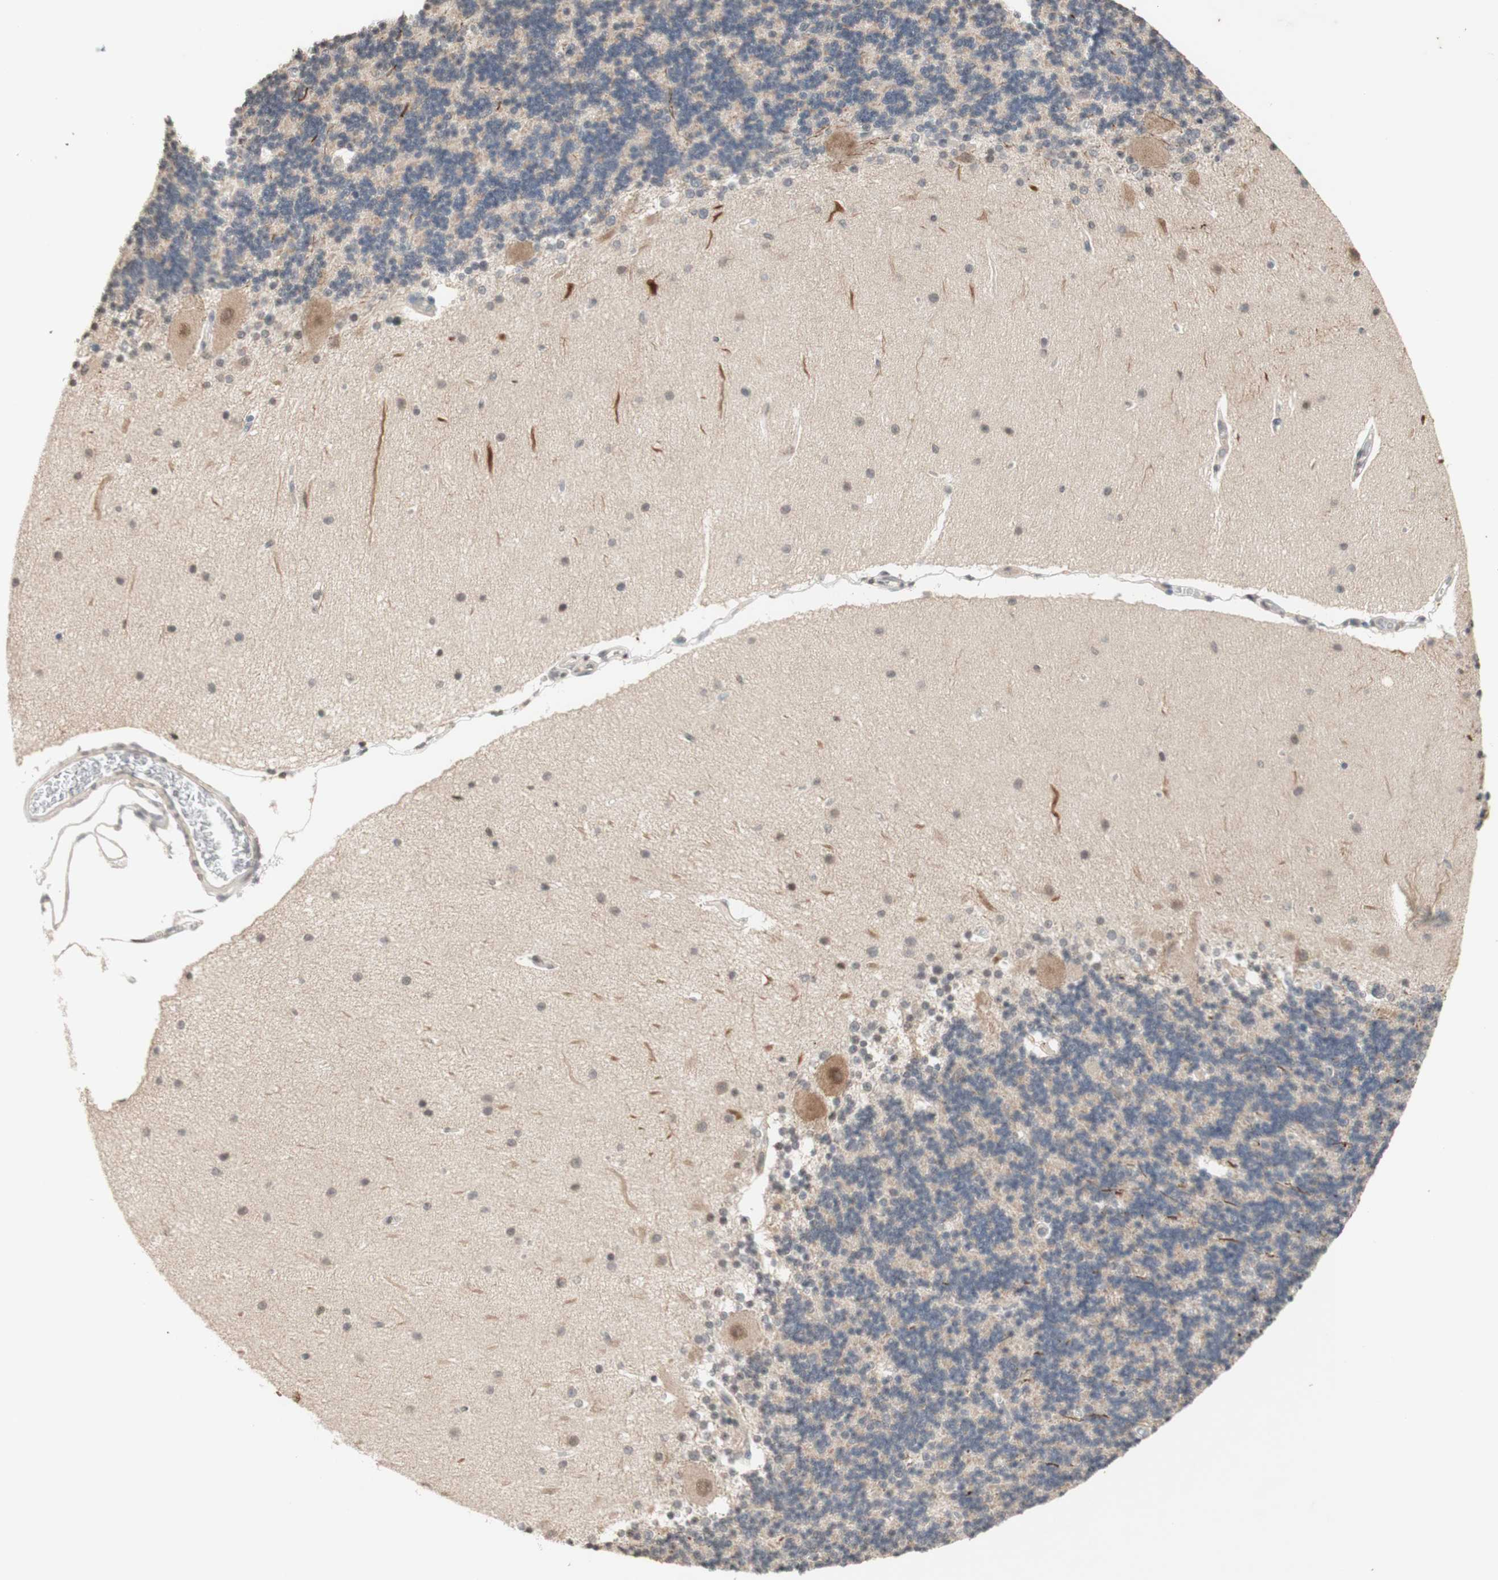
{"staining": {"intensity": "negative", "quantity": "none", "location": "none"}, "tissue": "cerebellum", "cell_type": "Cells in granular layer", "image_type": "normal", "snomed": [{"axis": "morphology", "description": "Normal tissue, NOS"}, {"axis": "topography", "description": "Cerebellum"}], "caption": "High magnification brightfield microscopy of benign cerebellum stained with DAB (brown) and counterstained with hematoxylin (blue): cells in granular layer show no significant staining. (DAB immunohistochemistry, high magnification).", "gene": "GLI1", "patient": {"sex": "female", "age": 54}}